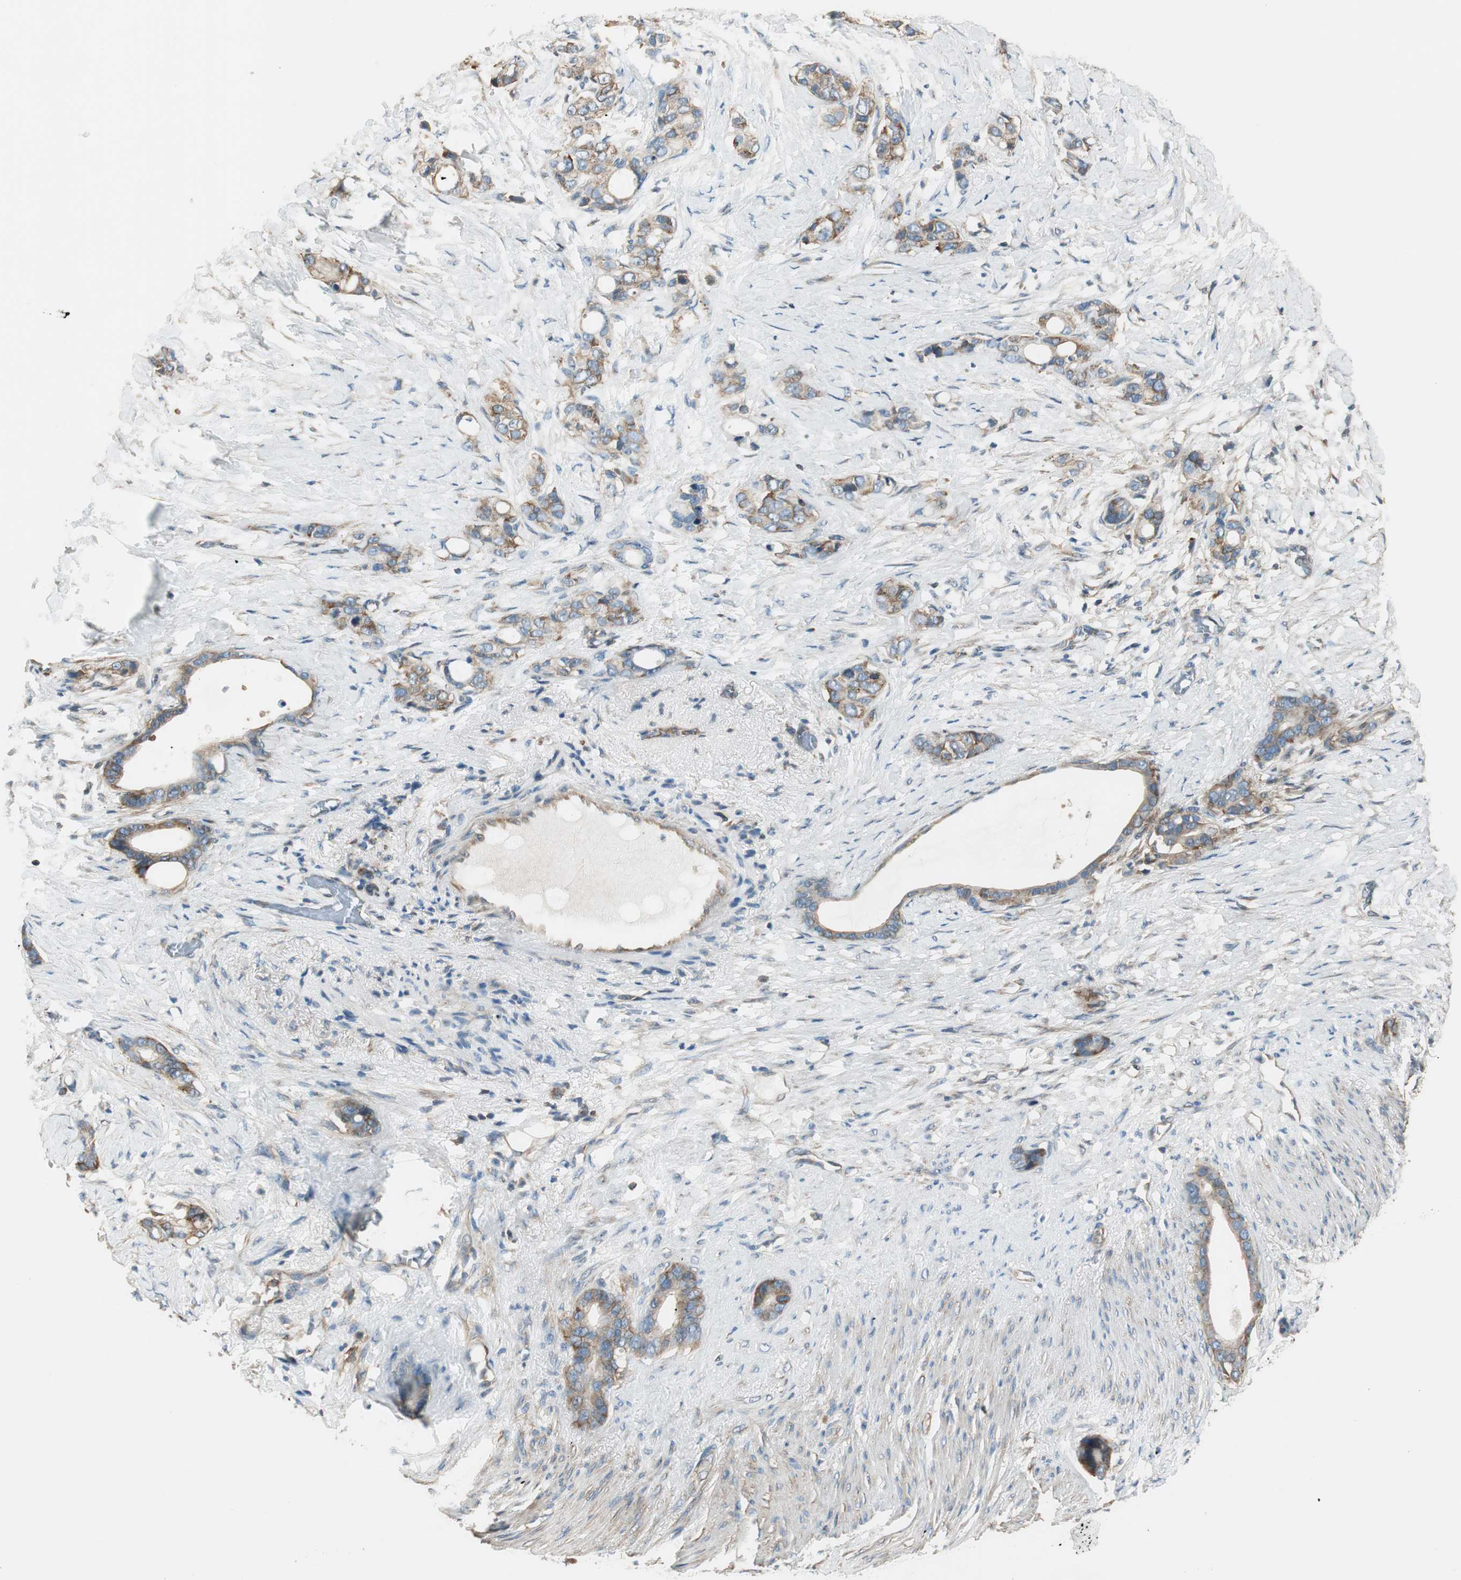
{"staining": {"intensity": "moderate", "quantity": ">75%", "location": "cytoplasmic/membranous"}, "tissue": "stomach cancer", "cell_type": "Tumor cells", "image_type": "cancer", "snomed": [{"axis": "morphology", "description": "Adenocarcinoma, NOS"}, {"axis": "topography", "description": "Stomach"}], "caption": "Immunohistochemistry micrograph of human stomach adenocarcinoma stained for a protein (brown), which demonstrates medium levels of moderate cytoplasmic/membranous expression in about >75% of tumor cells.", "gene": "PI4K2B", "patient": {"sex": "female", "age": 75}}